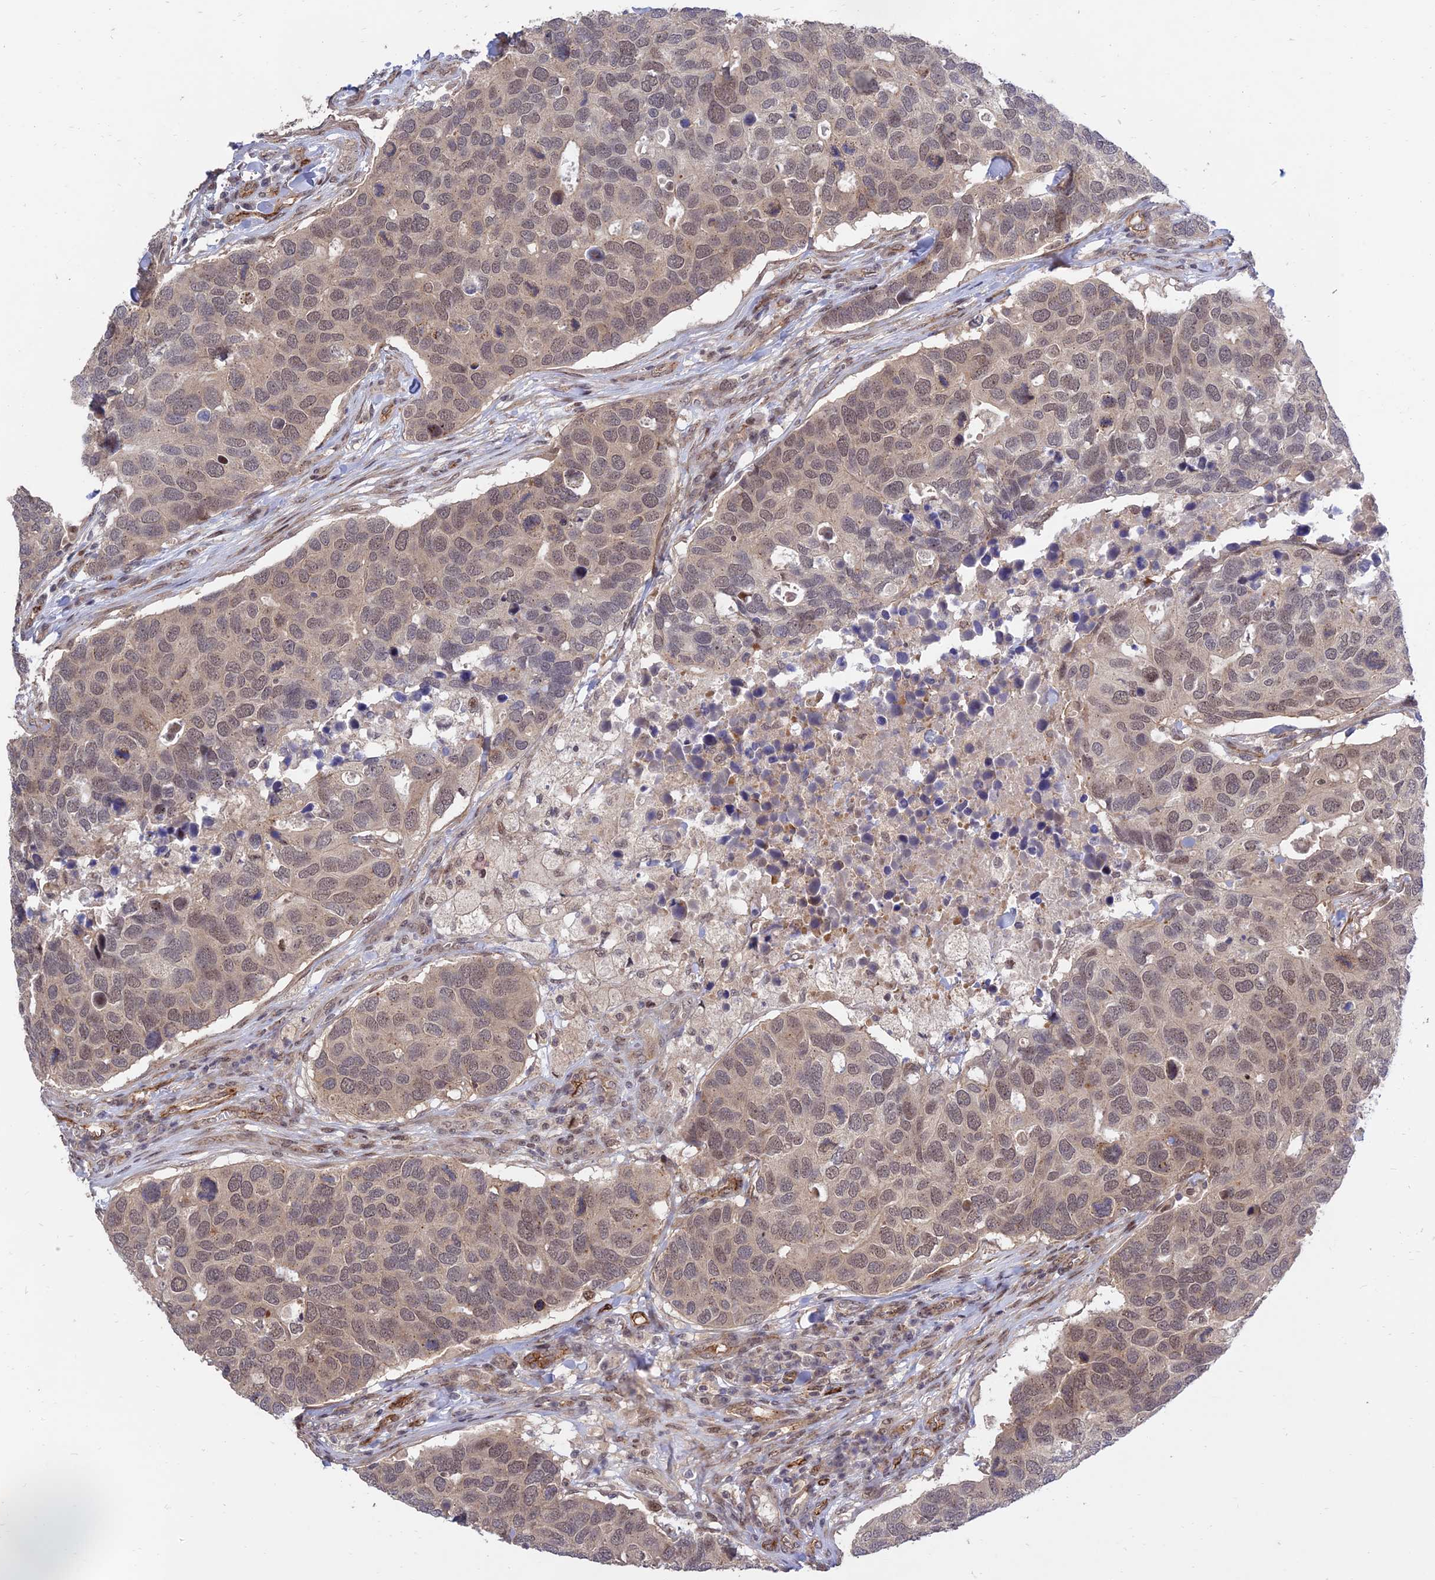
{"staining": {"intensity": "weak", "quantity": ">75%", "location": "cytoplasmic/membranous,nuclear"}, "tissue": "breast cancer", "cell_type": "Tumor cells", "image_type": "cancer", "snomed": [{"axis": "morphology", "description": "Duct carcinoma"}, {"axis": "topography", "description": "Breast"}], "caption": "Protein expression analysis of human breast cancer (infiltrating ductal carcinoma) reveals weak cytoplasmic/membranous and nuclear expression in approximately >75% of tumor cells.", "gene": "ZNF85", "patient": {"sex": "female", "age": 83}}